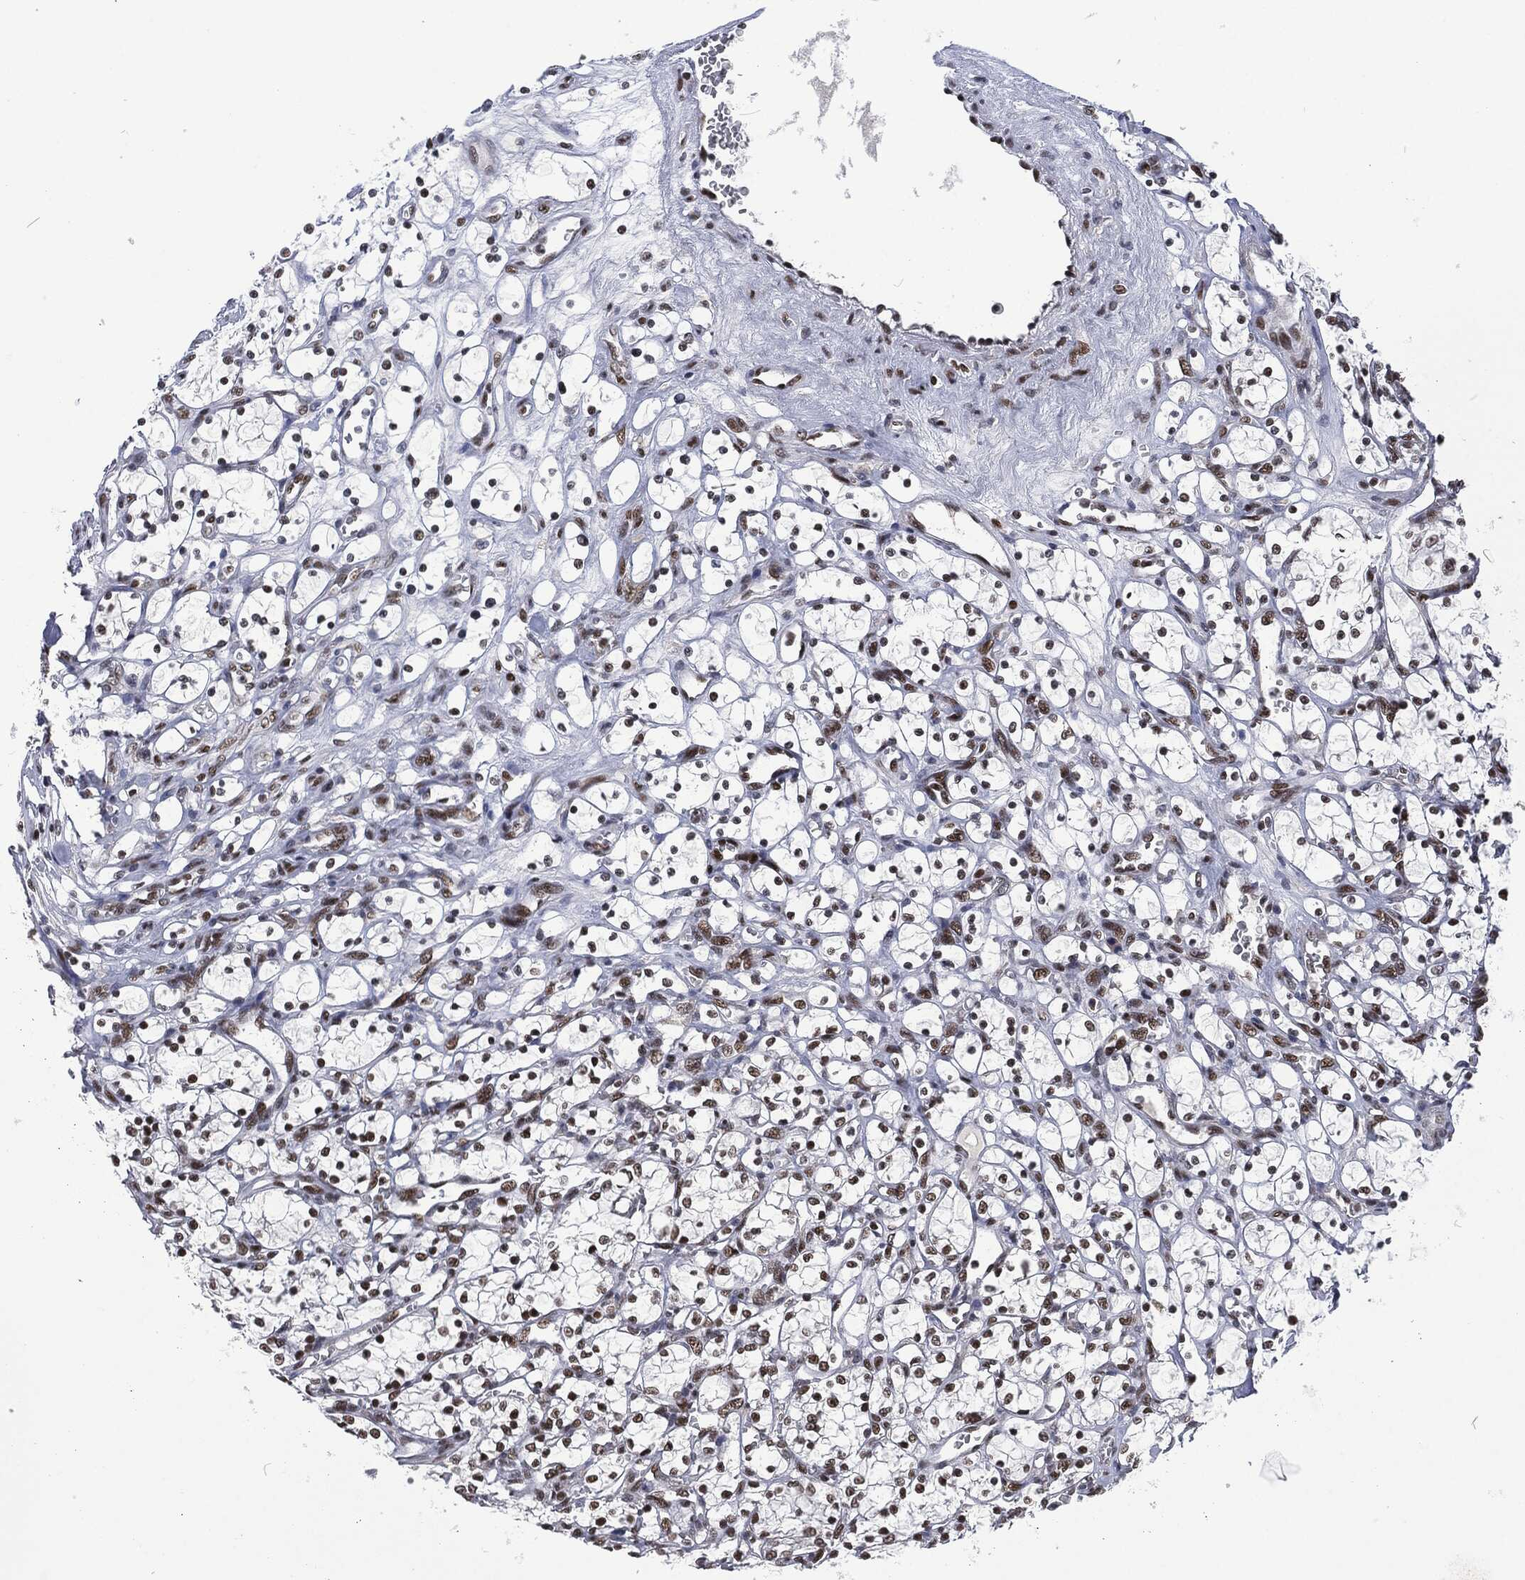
{"staining": {"intensity": "strong", "quantity": ">75%", "location": "nuclear"}, "tissue": "renal cancer", "cell_type": "Tumor cells", "image_type": "cancer", "snomed": [{"axis": "morphology", "description": "Adenocarcinoma, NOS"}, {"axis": "topography", "description": "Kidney"}], "caption": "IHC (DAB) staining of human renal adenocarcinoma displays strong nuclear protein staining in about >75% of tumor cells.", "gene": "DCPS", "patient": {"sex": "female", "age": 69}}